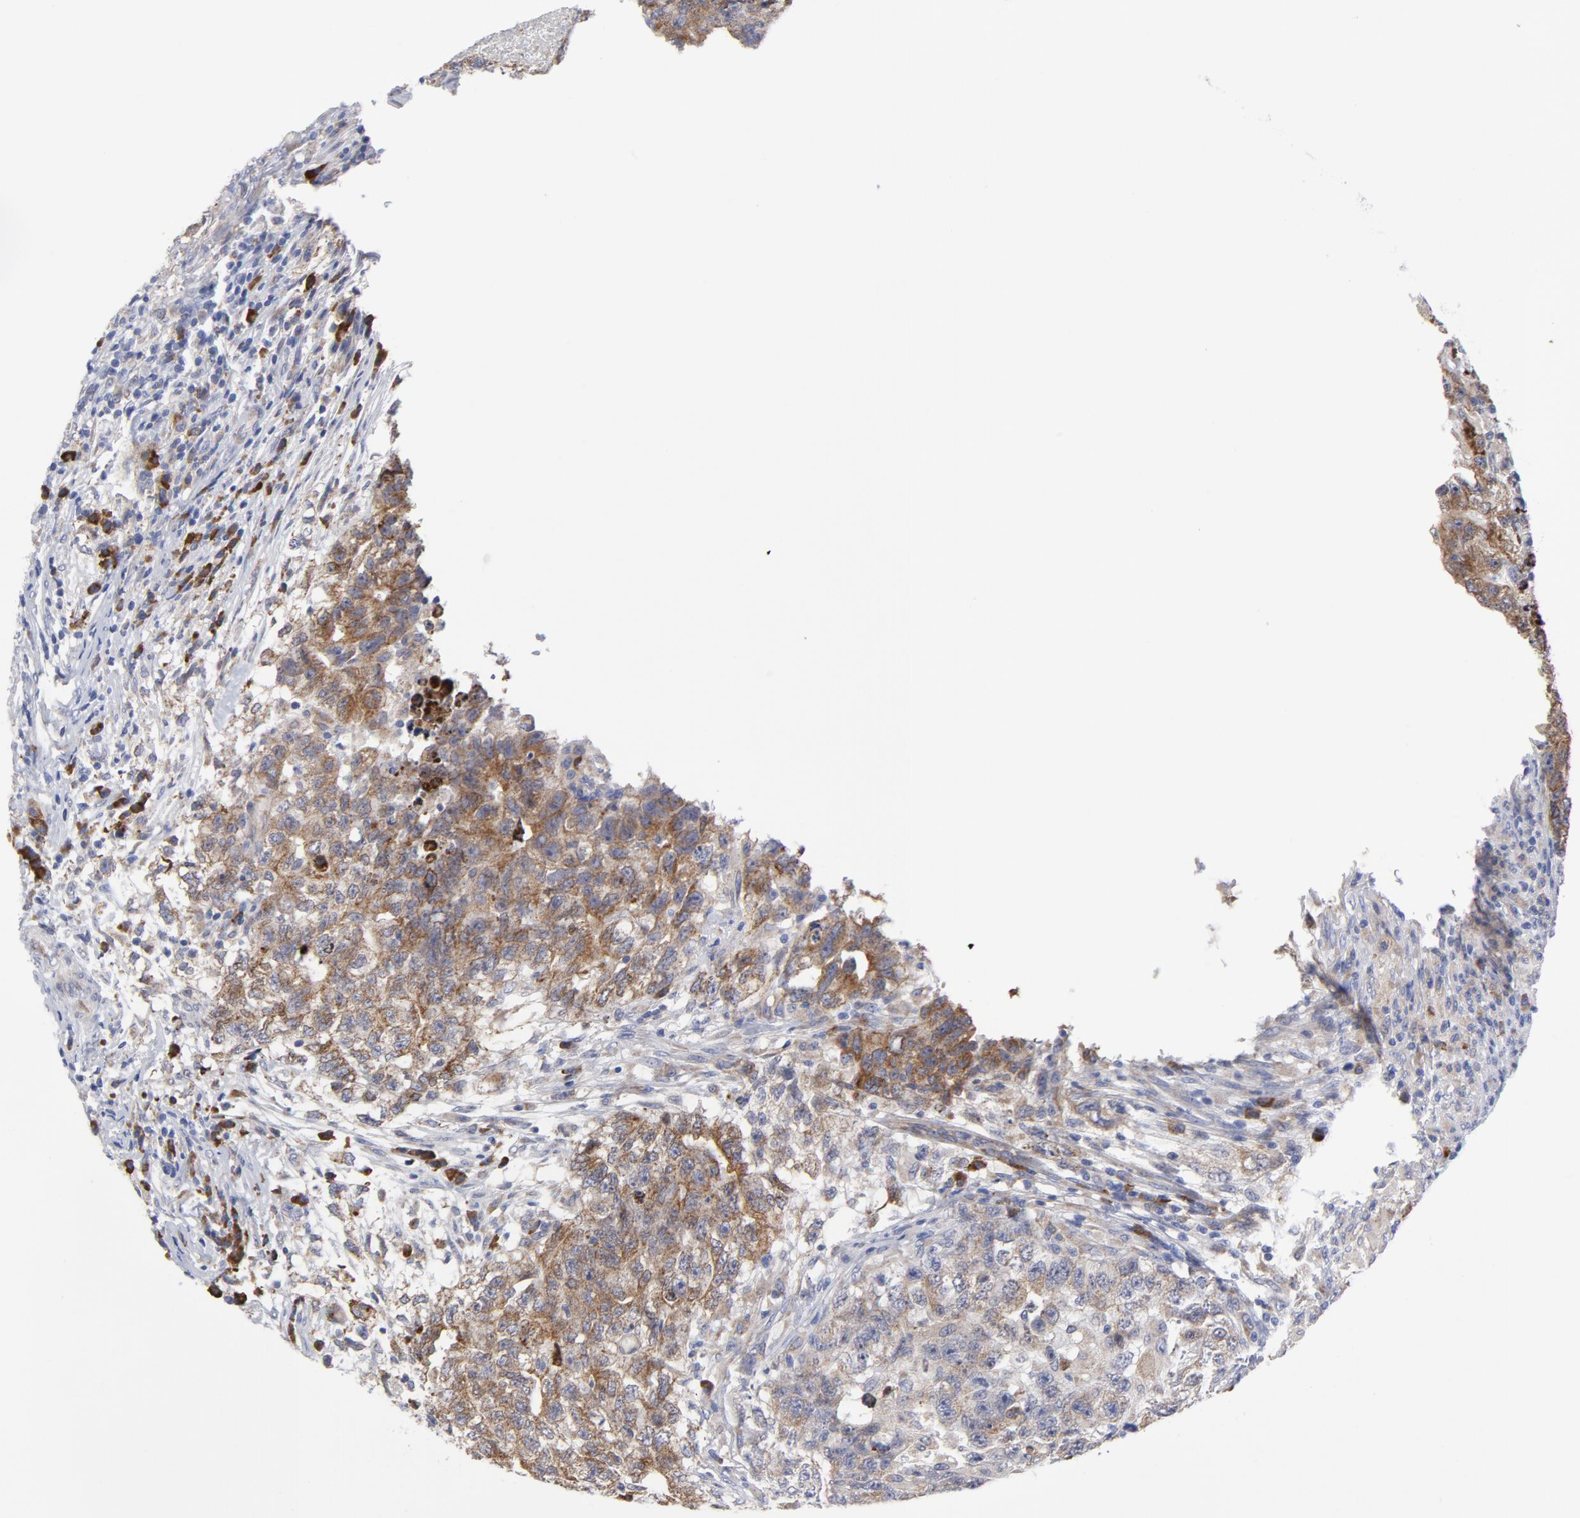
{"staining": {"intensity": "moderate", "quantity": "25%-75%", "location": "cytoplasmic/membranous"}, "tissue": "testis cancer", "cell_type": "Tumor cells", "image_type": "cancer", "snomed": [{"axis": "morphology", "description": "Carcinoma, Embryonal, NOS"}, {"axis": "topography", "description": "Testis"}], "caption": "A micrograph of testis cancer stained for a protein demonstrates moderate cytoplasmic/membranous brown staining in tumor cells.", "gene": "RAPGEF3", "patient": {"sex": "male", "age": 21}}